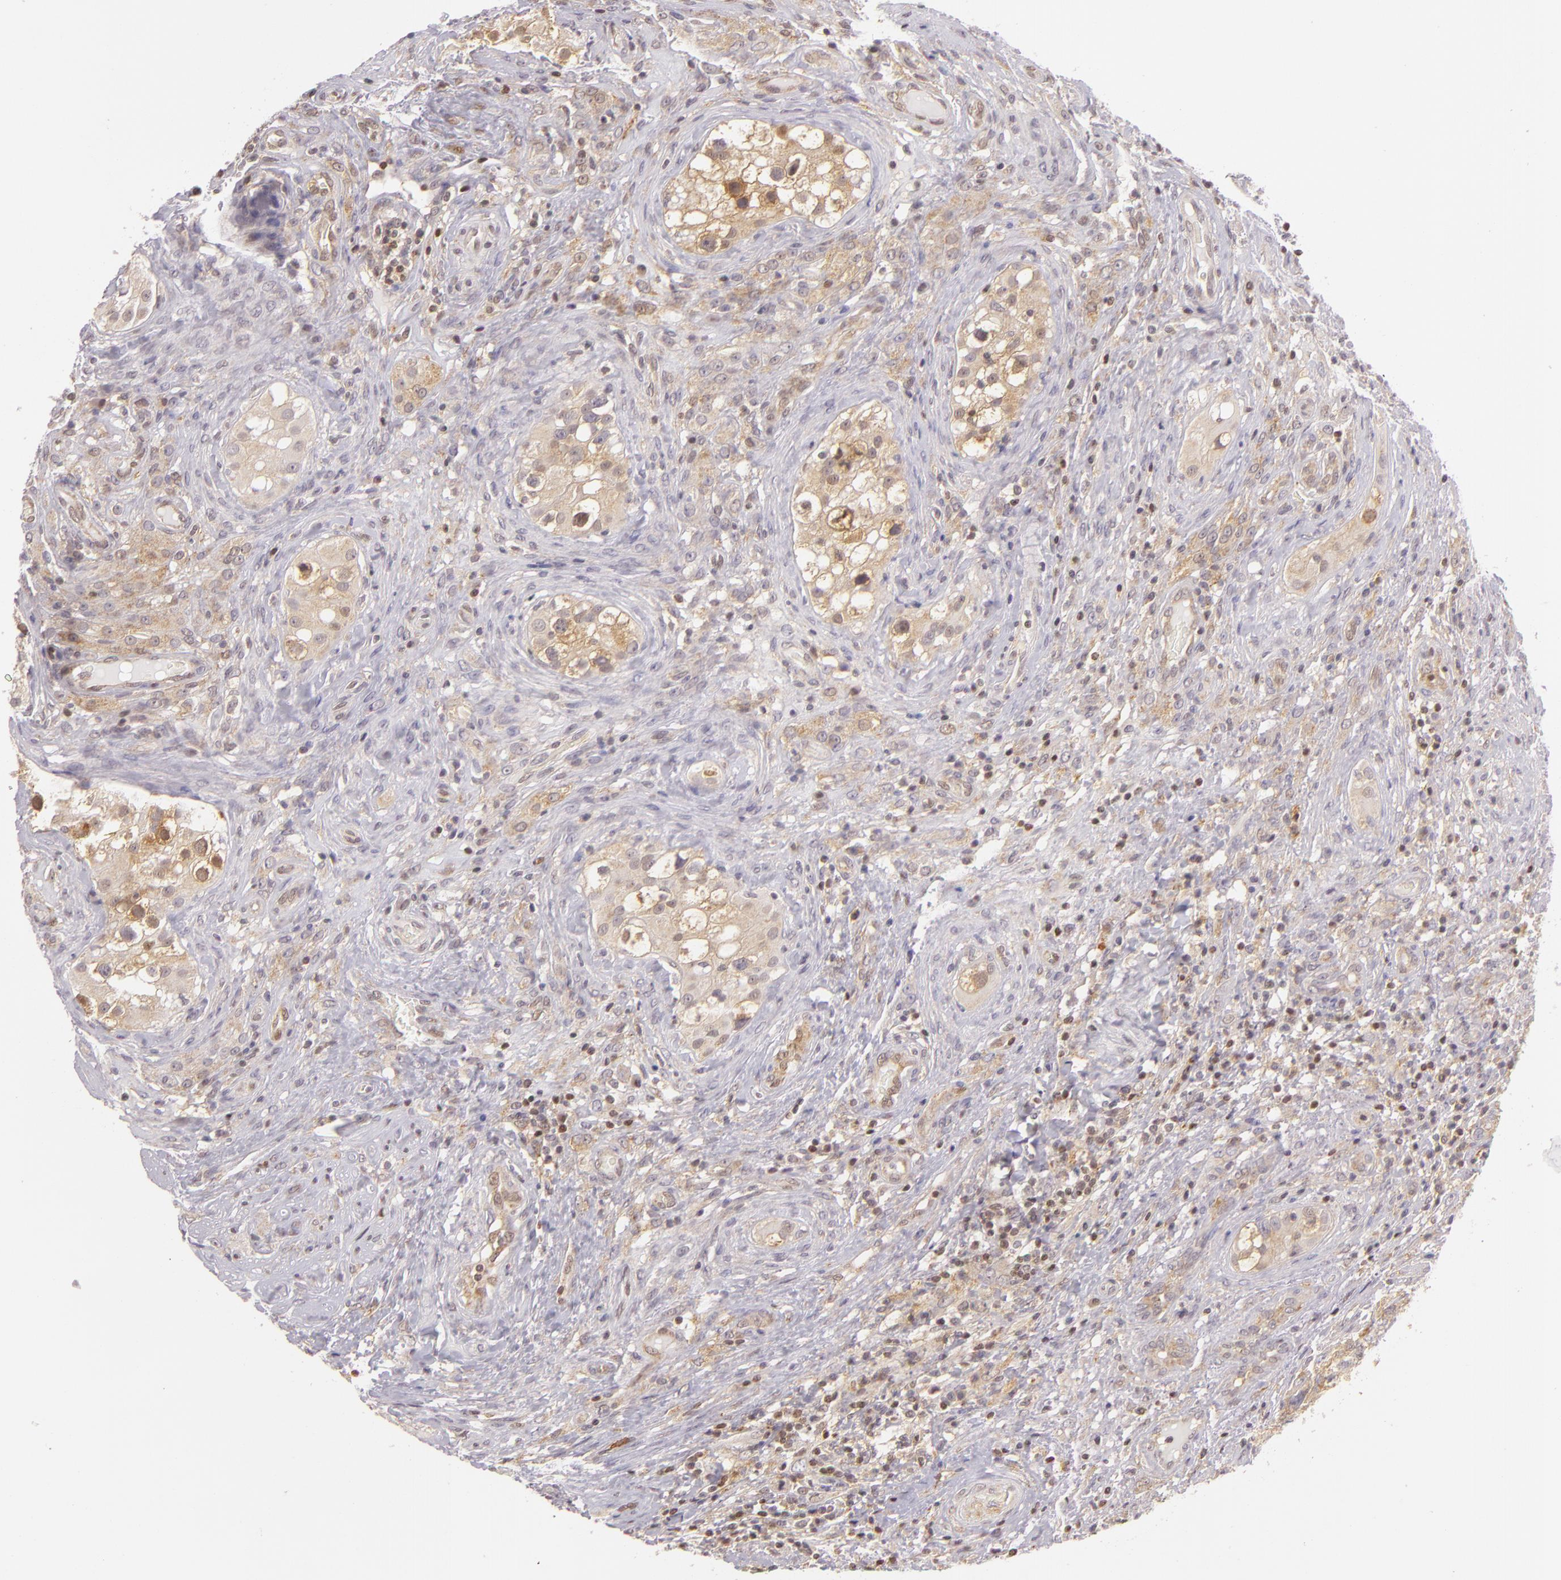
{"staining": {"intensity": "weak", "quantity": "25%-75%", "location": "cytoplasmic/membranous"}, "tissue": "testis cancer", "cell_type": "Tumor cells", "image_type": "cancer", "snomed": [{"axis": "morphology", "description": "Carcinoma, Embryonal, NOS"}, {"axis": "topography", "description": "Testis"}], "caption": "Immunohistochemistry photomicrograph of neoplastic tissue: testis cancer stained using immunohistochemistry (IHC) shows low levels of weak protein expression localized specifically in the cytoplasmic/membranous of tumor cells, appearing as a cytoplasmic/membranous brown color.", "gene": "IMPDH1", "patient": {"sex": "male", "age": 31}}